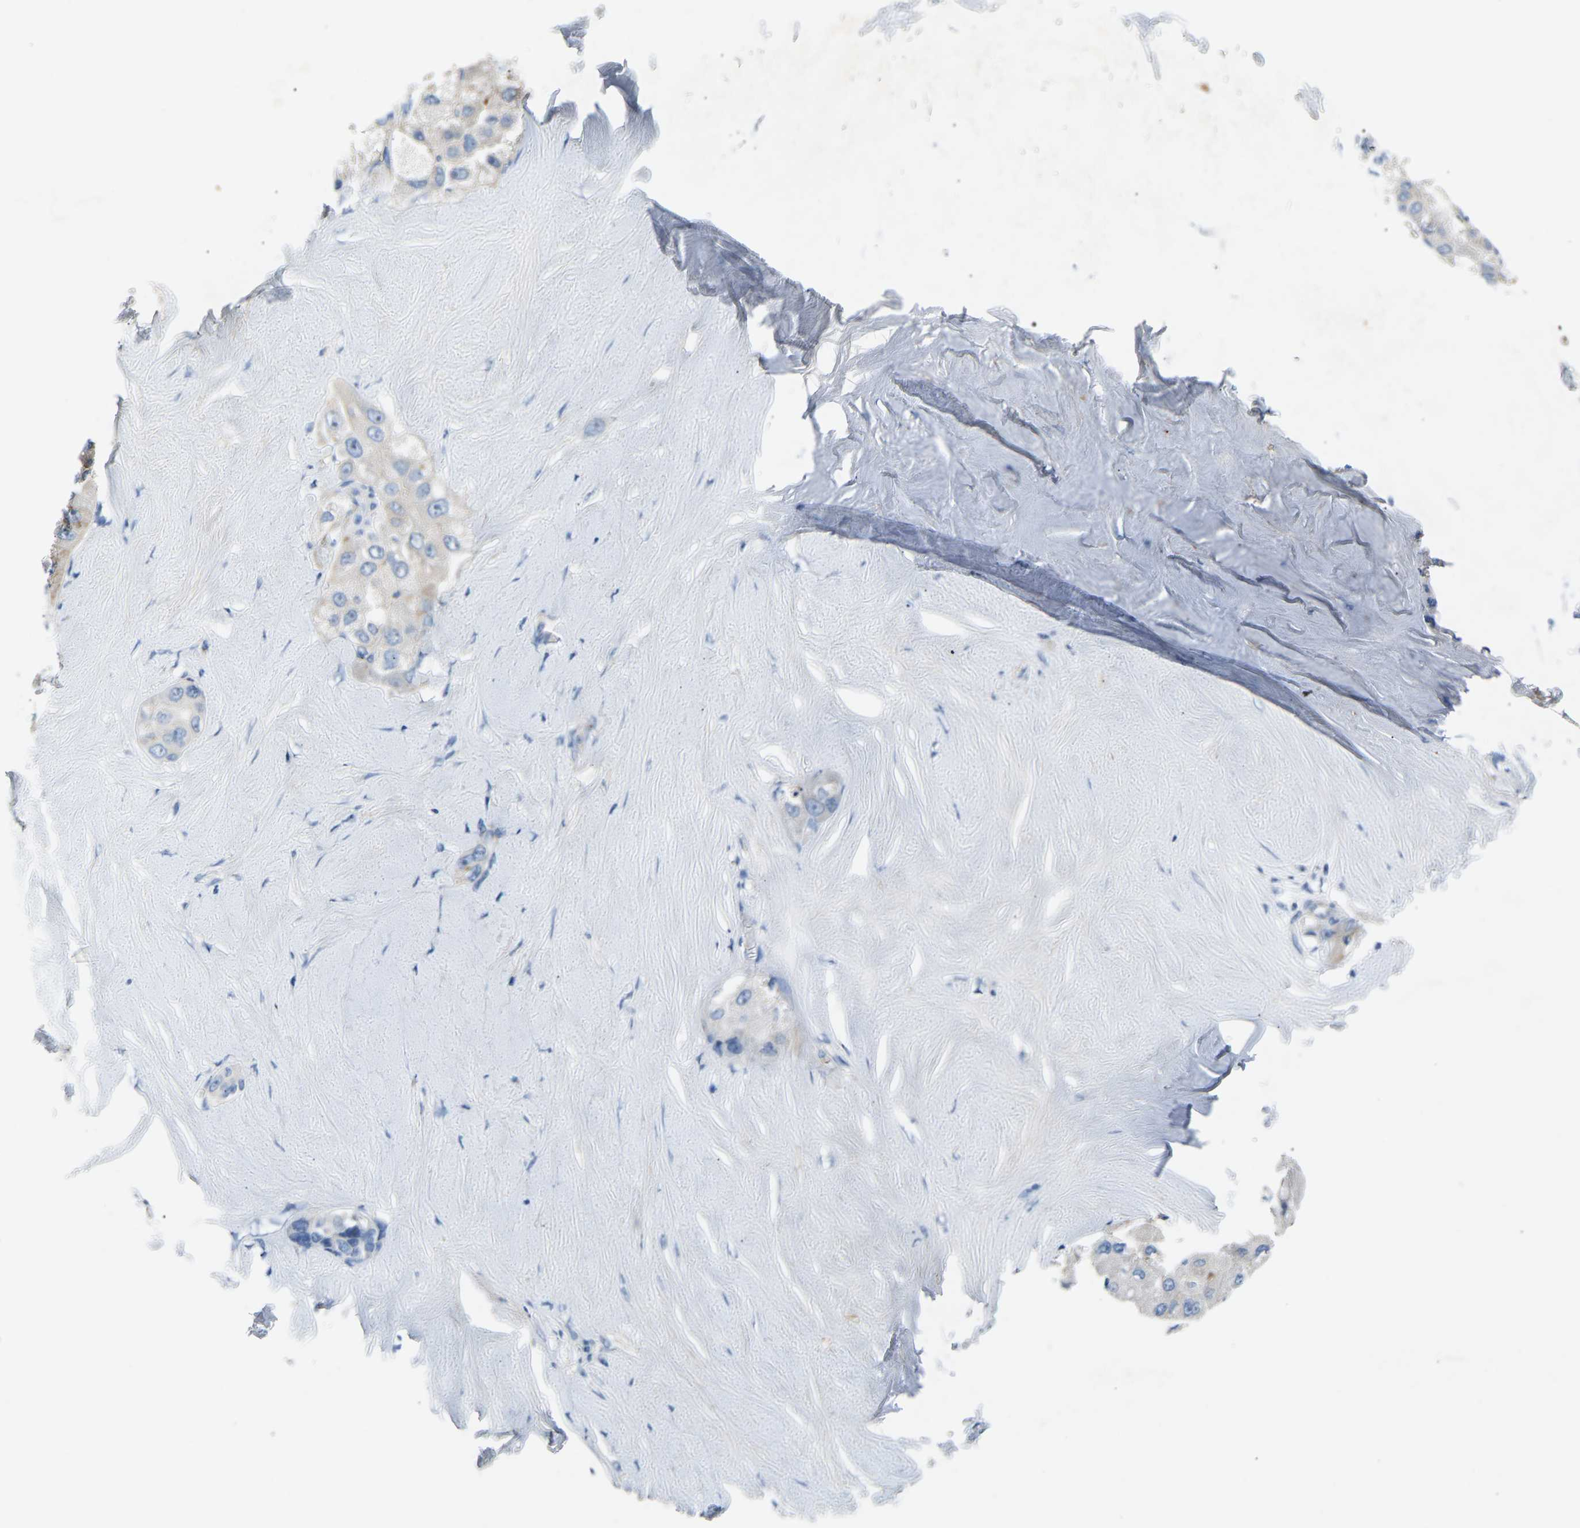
{"staining": {"intensity": "negative", "quantity": "none", "location": "none"}, "tissue": "liver cancer", "cell_type": "Tumor cells", "image_type": "cancer", "snomed": [{"axis": "morphology", "description": "Carcinoma, Hepatocellular, NOS"}, {"axis": "topography", "description": "Liver"}], "caption": "Histopathology image shows no protein staining in tumor cells of liver cancer tissue.", "gene": "DNAAF5", "patient": {"sex": "male", "age": 80}}